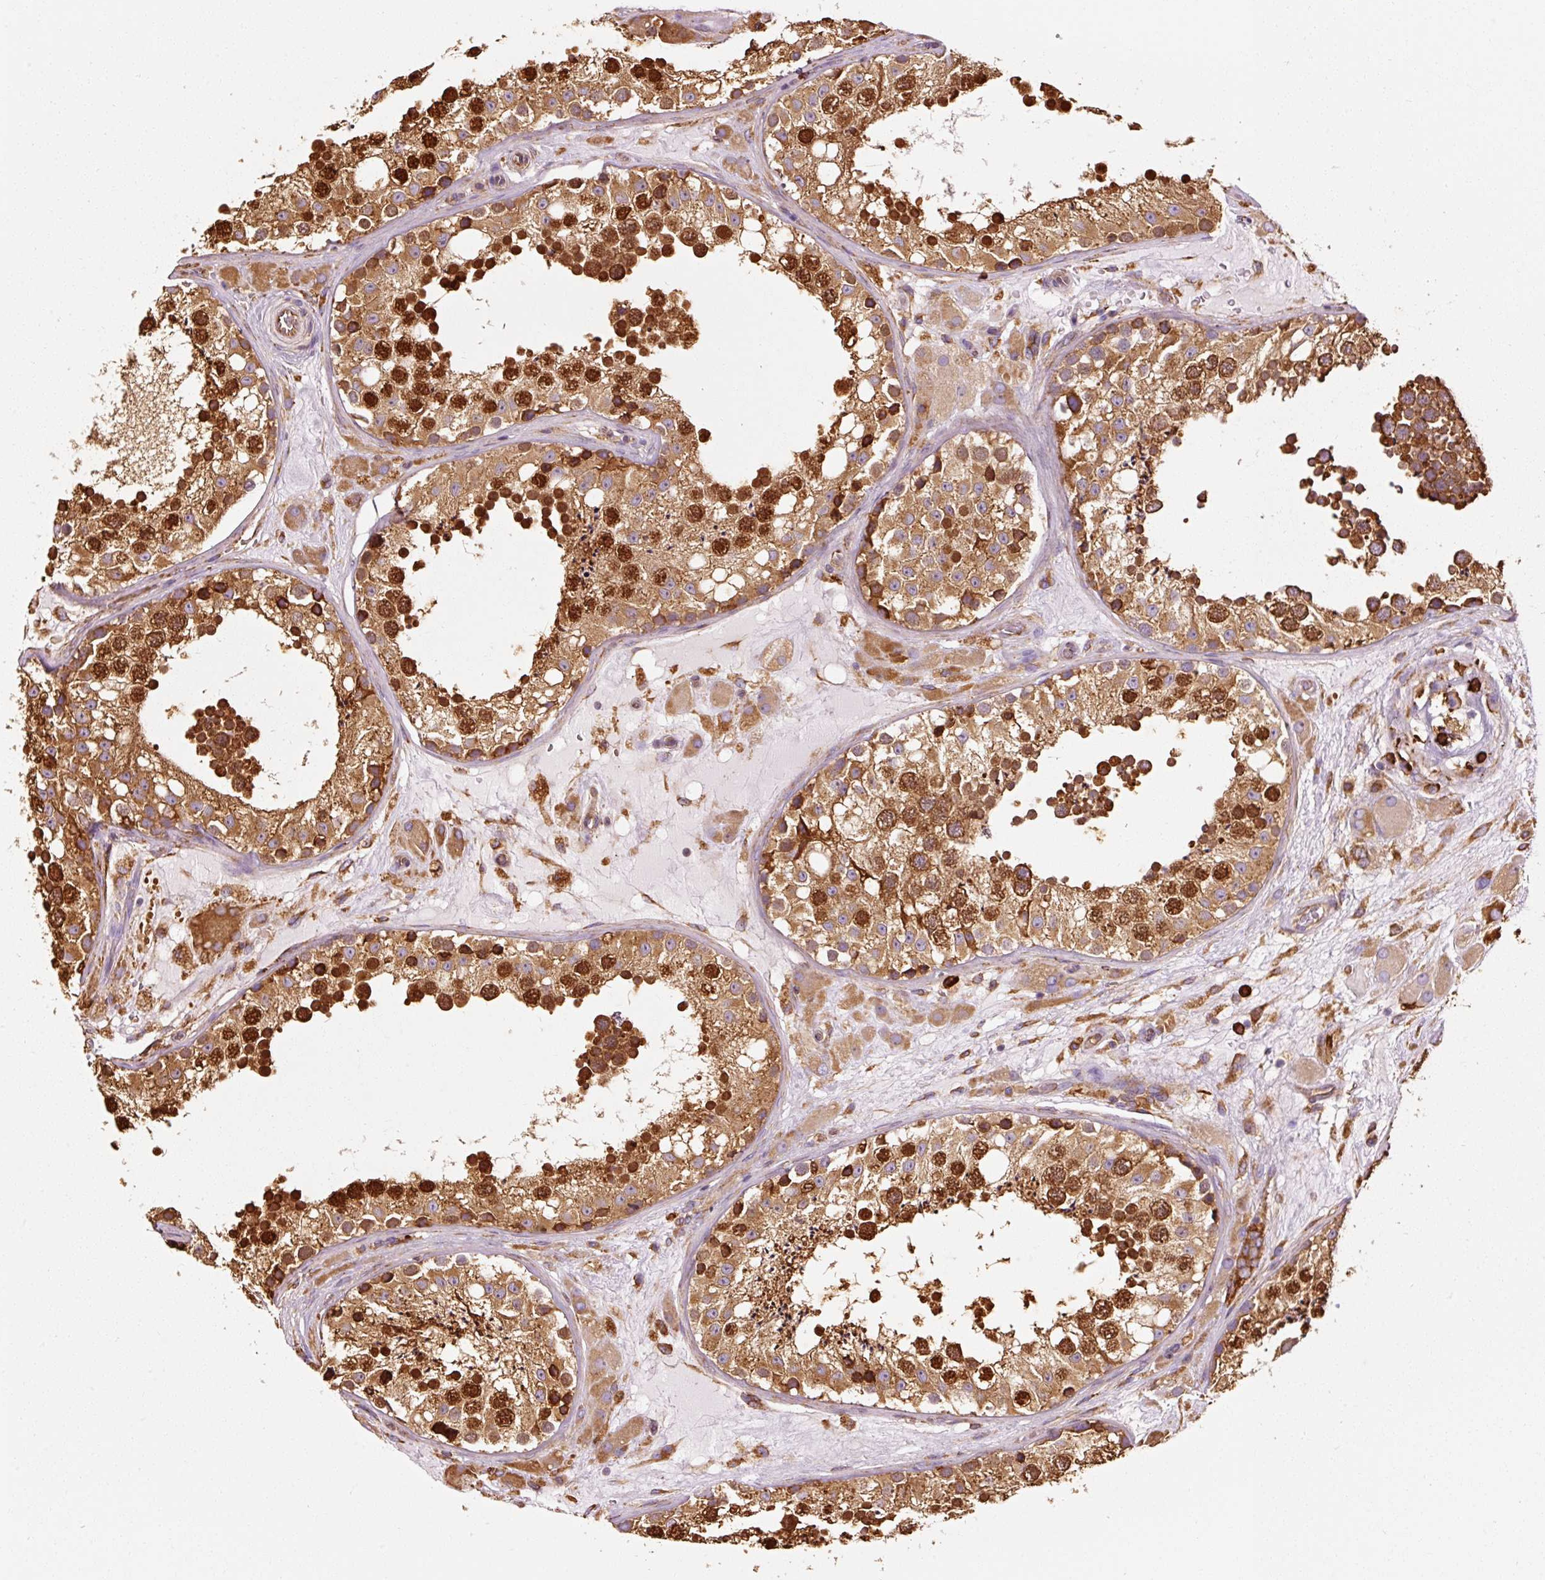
{"staining": {"intensity": "strong", "quantity": ">75%", "location": "cytoplasmic/membranous,nuclear"}, "tissue": "testis", "cell_type": "Cells in seminiferous ducts", "image_type": "normal", "snomed": [{"axis": "morphology", "description": "Normal tissue, NOS"}, {"axis": "topography", "description": "Testis"}], "caption": "Normal testis shows strong cytoplasmic/membranous,nuclear staining in about >75% of cells in seminiferous ducts.", "gene": "ENSG00000256500", "patient": {"sex": "male", "age": 26}}